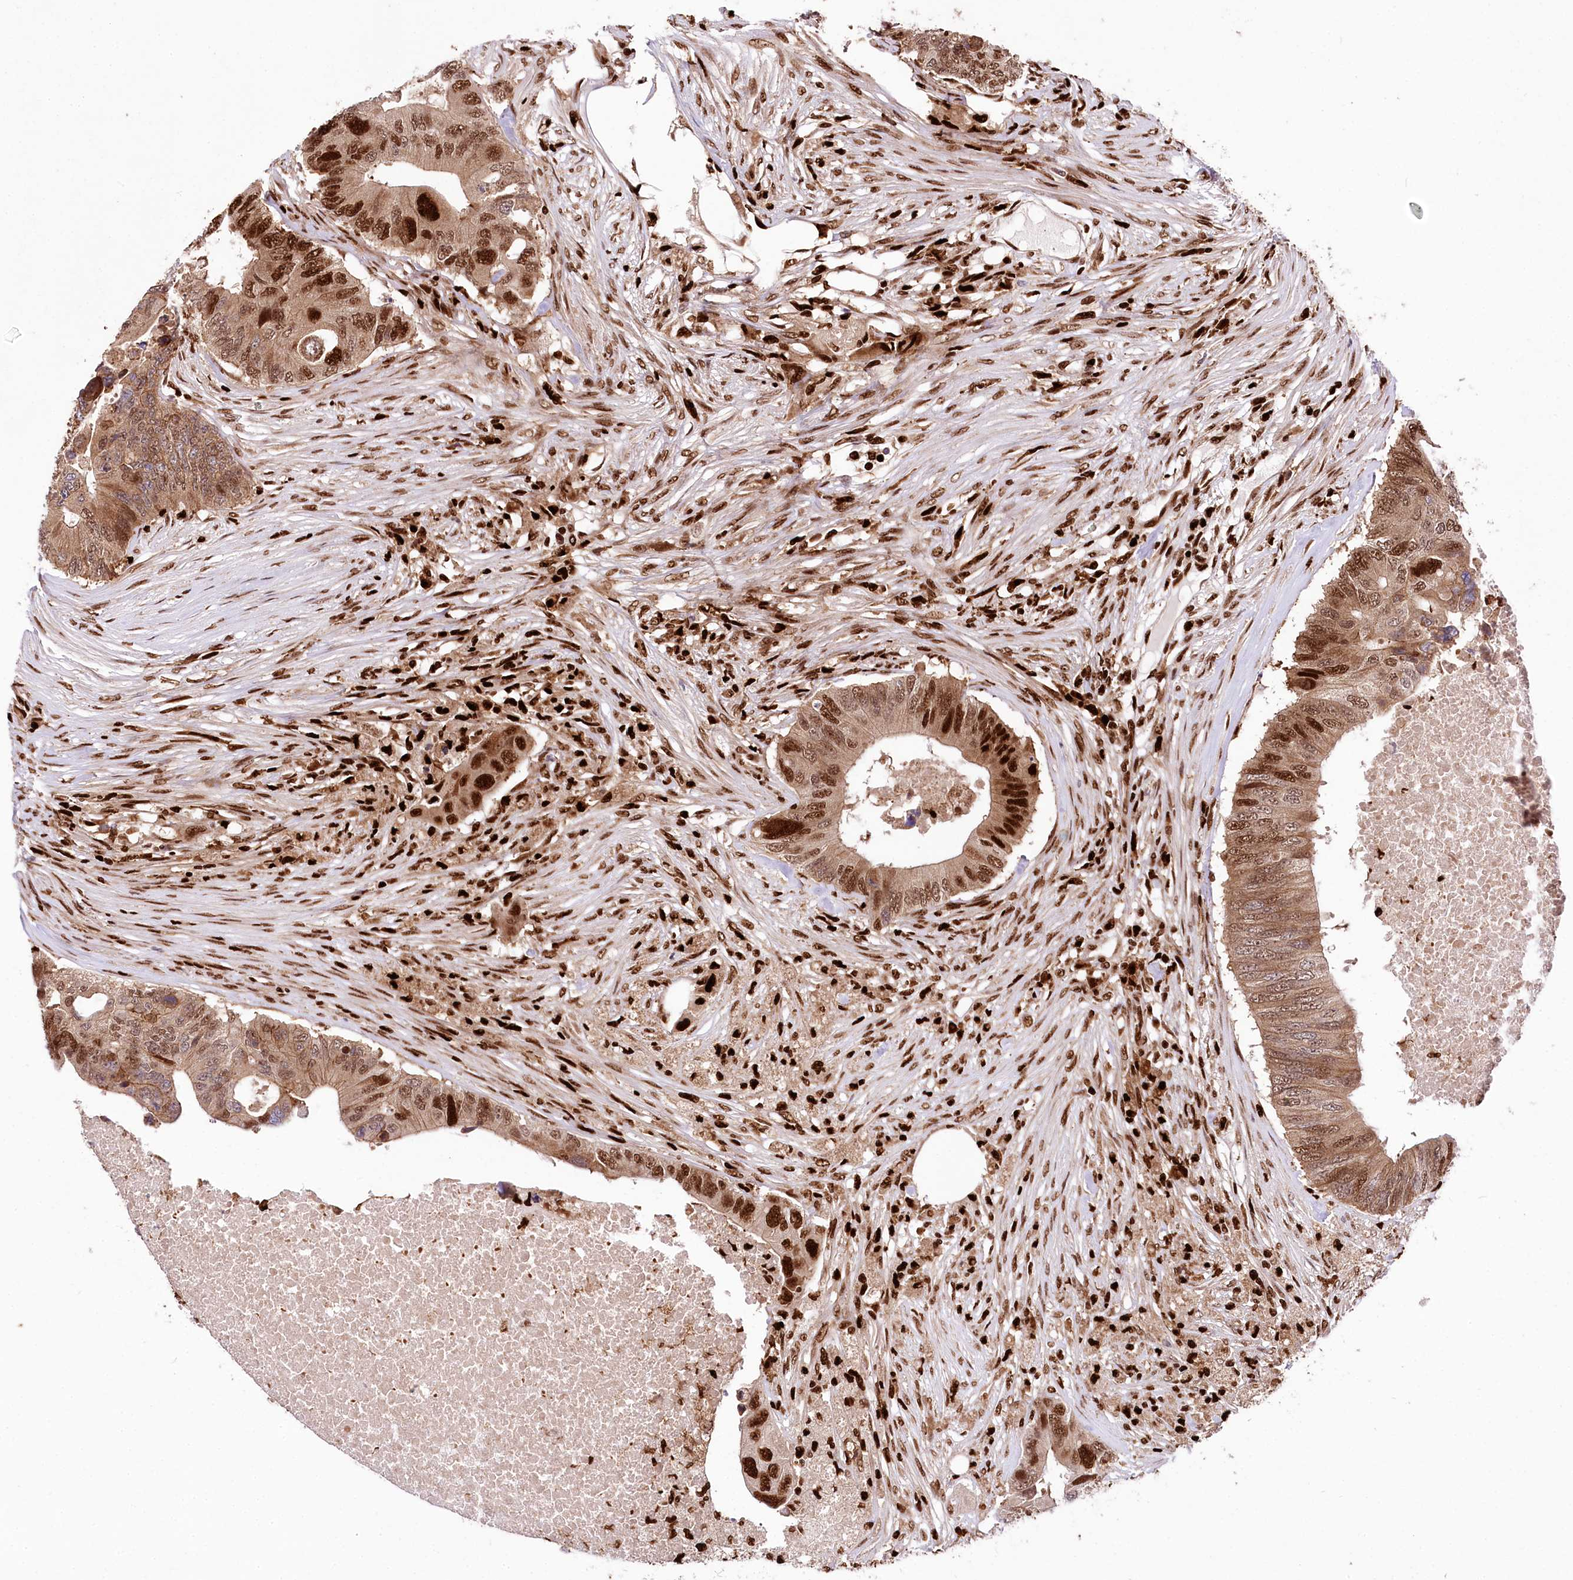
{"staining": {"intensity": "strong", "quantity": ">75%", "location": "cytoplasmic/membranous,nuclear"}, "tissue": "colorectal cancer", "cell_type": "Tumor cells", "image_type": "cancer", "snomed": [{"axis": "morphology", "description": "Adenocarcinoma, NOS"}, {"axis": "topography", "description": "Colon"}], "caption": "Immunohistochemical staining of human colorectal cancer (adenocarcinoma) displays high levels of strong cytoplasmic/membranous and nuclear staining in approximately >75% of tumor cells. Nuclei are stained in blue.", "gene": "FIGN", "patient": {"sex": "male", "age": 71}}